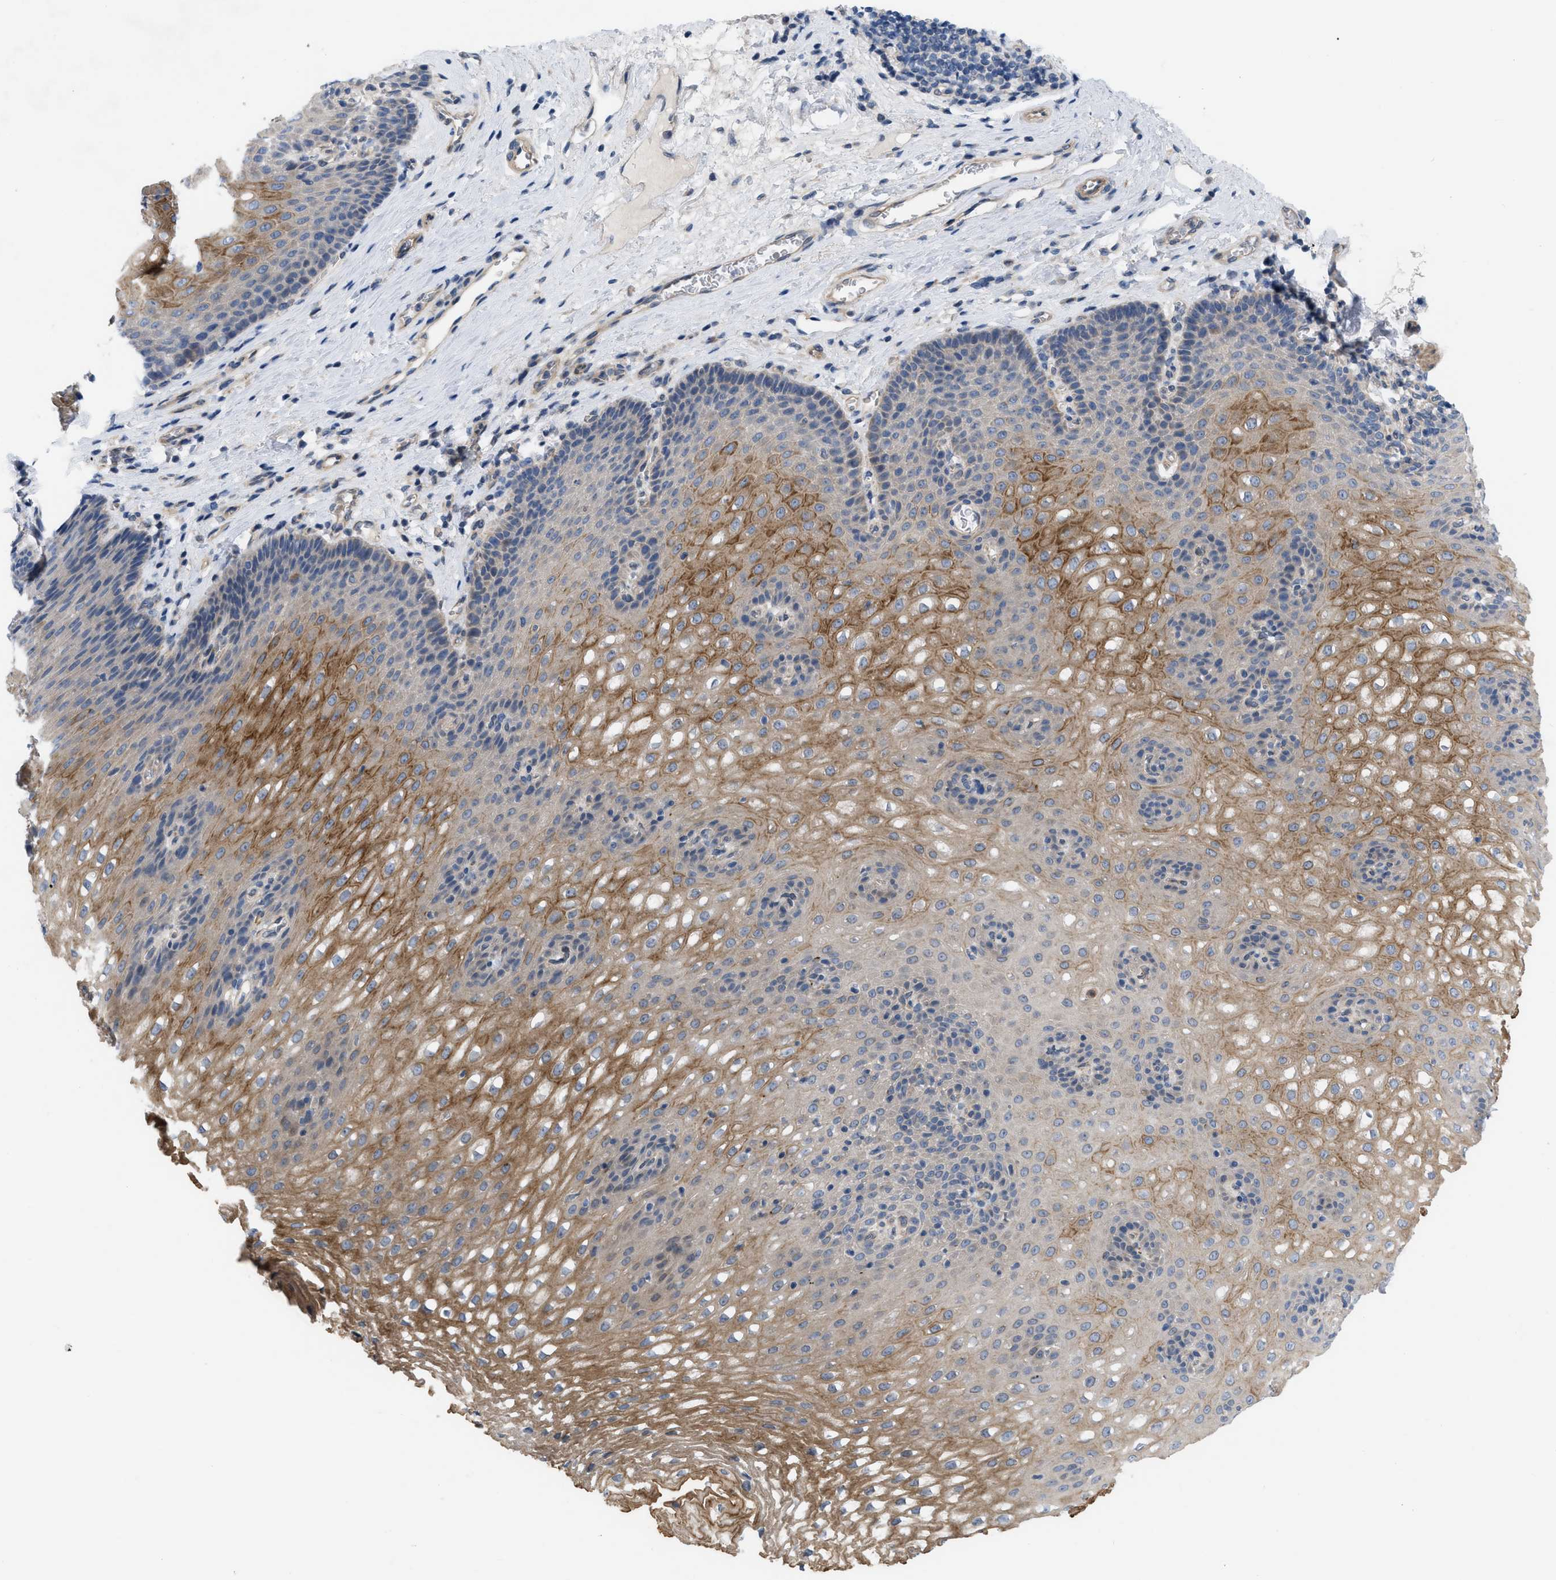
{"staining": {"intensity": "moderate", "quantity": "25%-75%", "location": "cytoplasmic/membranous"}, "tissue": "esophagus", "cell_type": "Squamous epithelial cells", "image_type": "normal", "snomed": [{"axis": "morphology", "description": "Normal tissue, NOS"}, {"axis": "topography", "description": "Esophagus"}], "caption": "Moderate cytoplasmic/membranous staining is seen in about 25%-75% of squamous epithelial cells in benign esophagus. (Brightfield microscopy of DAB IHC at high magnification).", "gene": "NDEL1", "patient": {"sex": "male", "age": 48}}